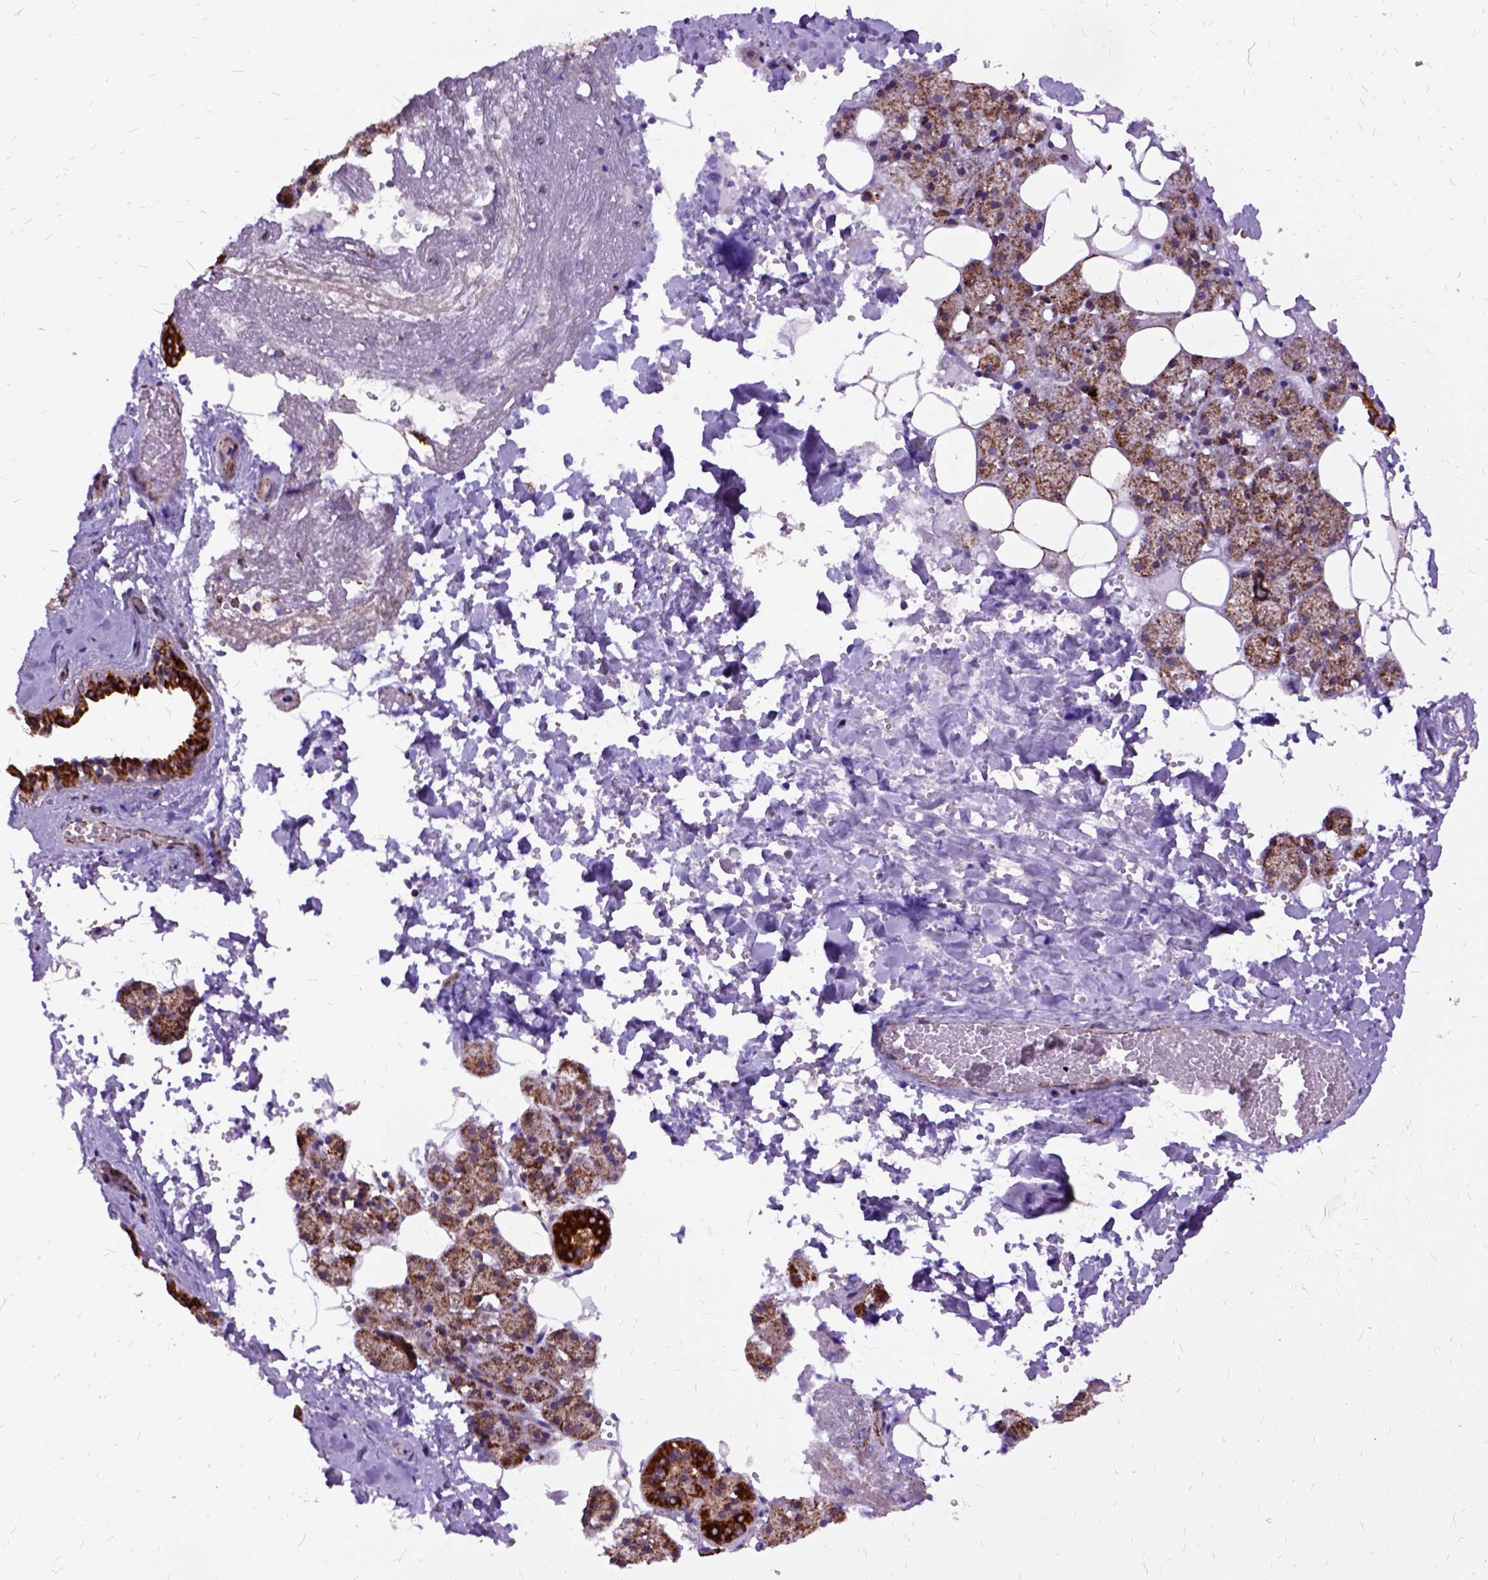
{"staining": {"intensity": "strong", "quantity": ">75%", "location": "cytoplasmic/membranous"}, "tissue": "salivary gland", "cell_type": "Glandular cells", "image_type": "normal", "snomed": [{"axis": "morphology", "description": "Normal tissue, NOS"}, {"axis": "topography", "description": "Salivary gland"}], "caption": "An immunohistochemistry (IHC) image of unremarkable tissue is shown. Protein staining in brown labels strong cytoplasmic/membranous positivity in salivary gland within glandular cells.", "gene": "OXCT1", "patient": {"sex": "male", "age": 38}}